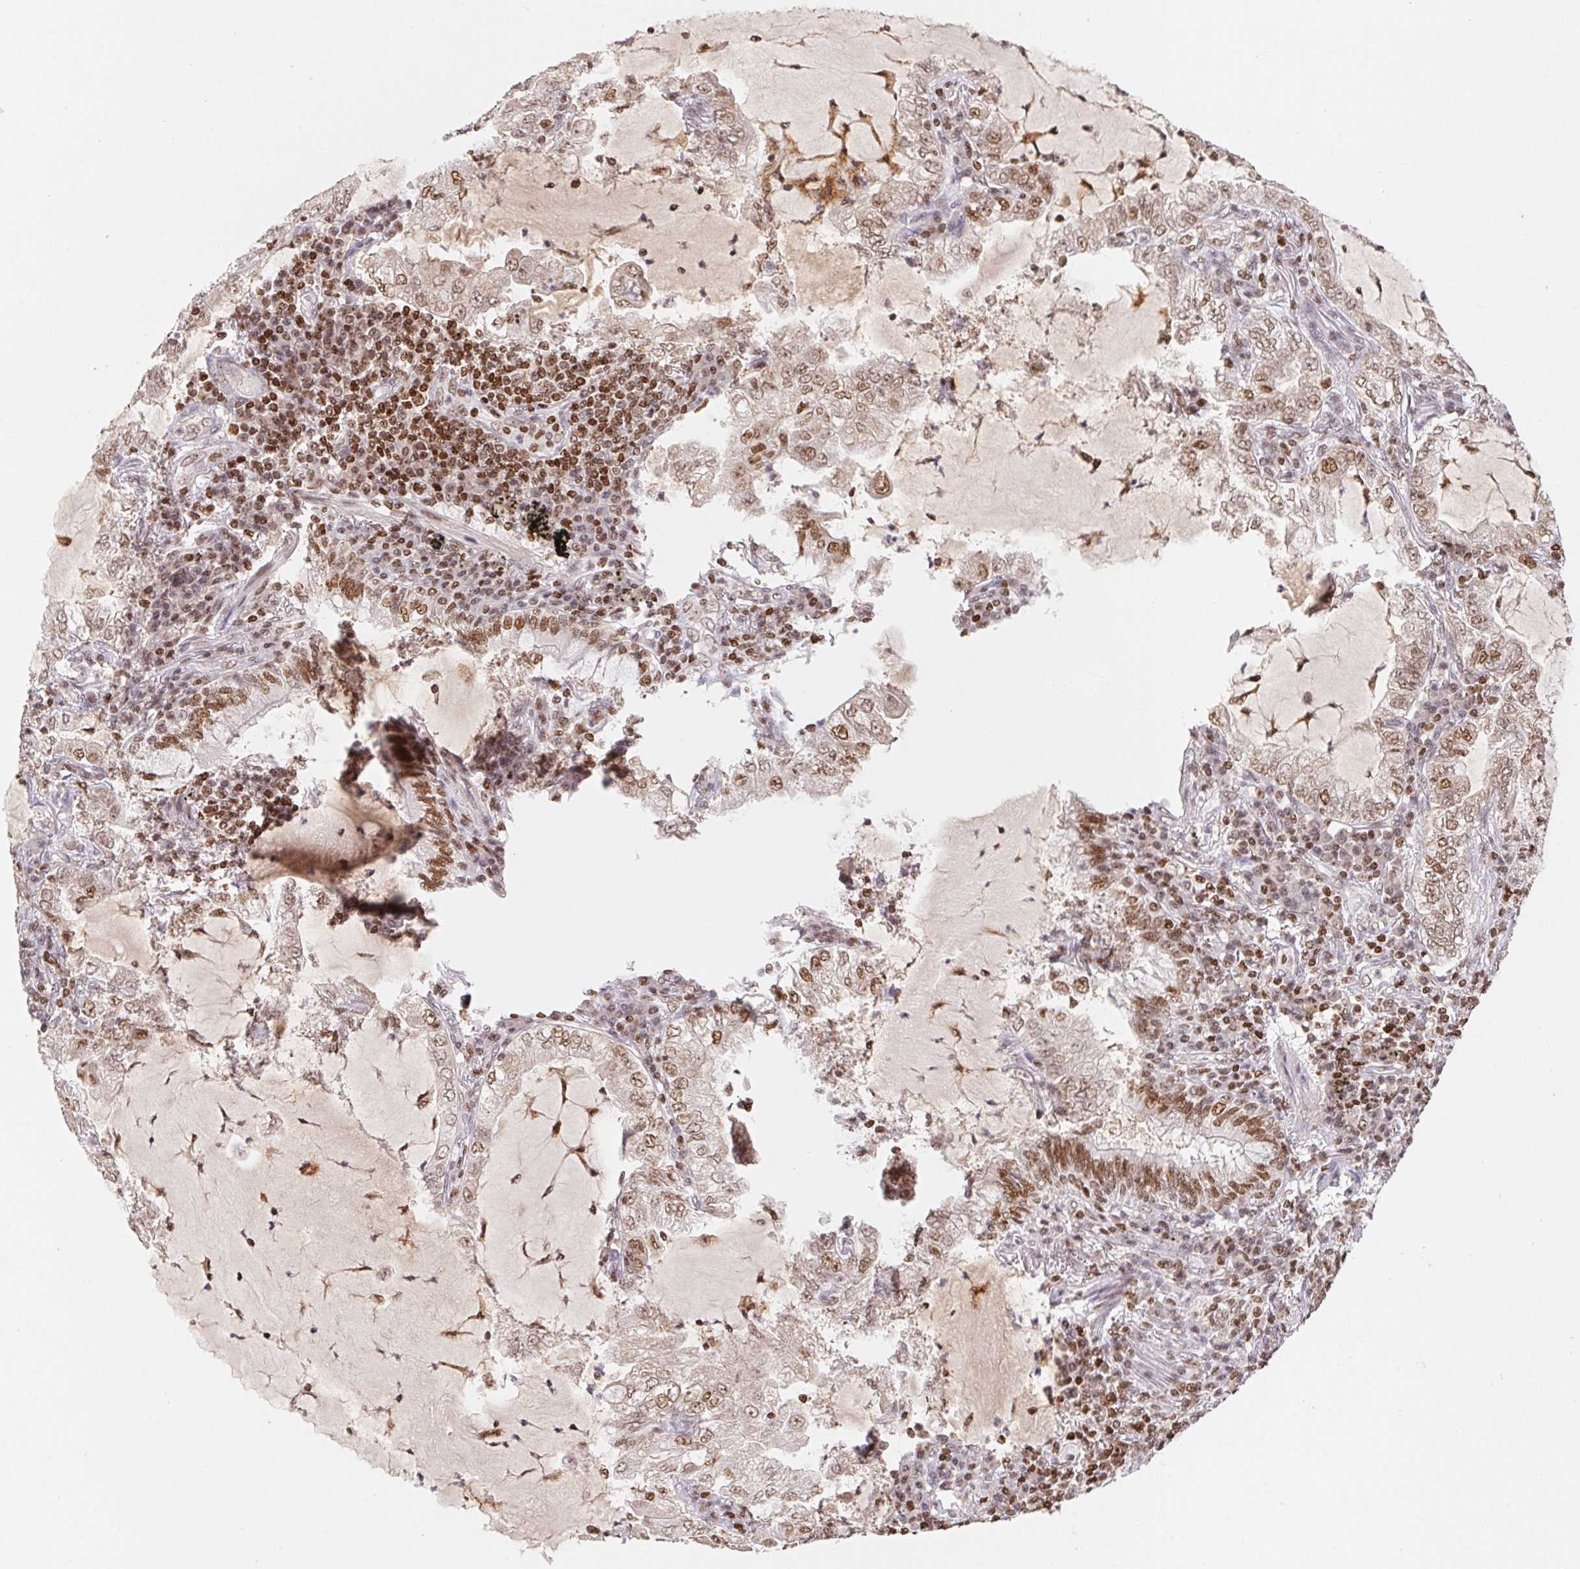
{"staining": {"intensity": "moderate", "quantity": ">75%", "location": "nuclear"}, "tissue": "lung cancer", "cell_type": "Tumor cells", "image_type": "cancer", "snomed": [{"axis": "morphology", "description": "Adenocarcinoma, NOS"}, {"axis": "topography", "description": "Lung"}], "caption": "Approximately >75% of tumor cells in lung adenocarcinoma show moderate nuclear protein staining as visualized by brown immunohistochemical staining.", "gene": "POLD3", "patient": {"sex": "female", "age": 73}}